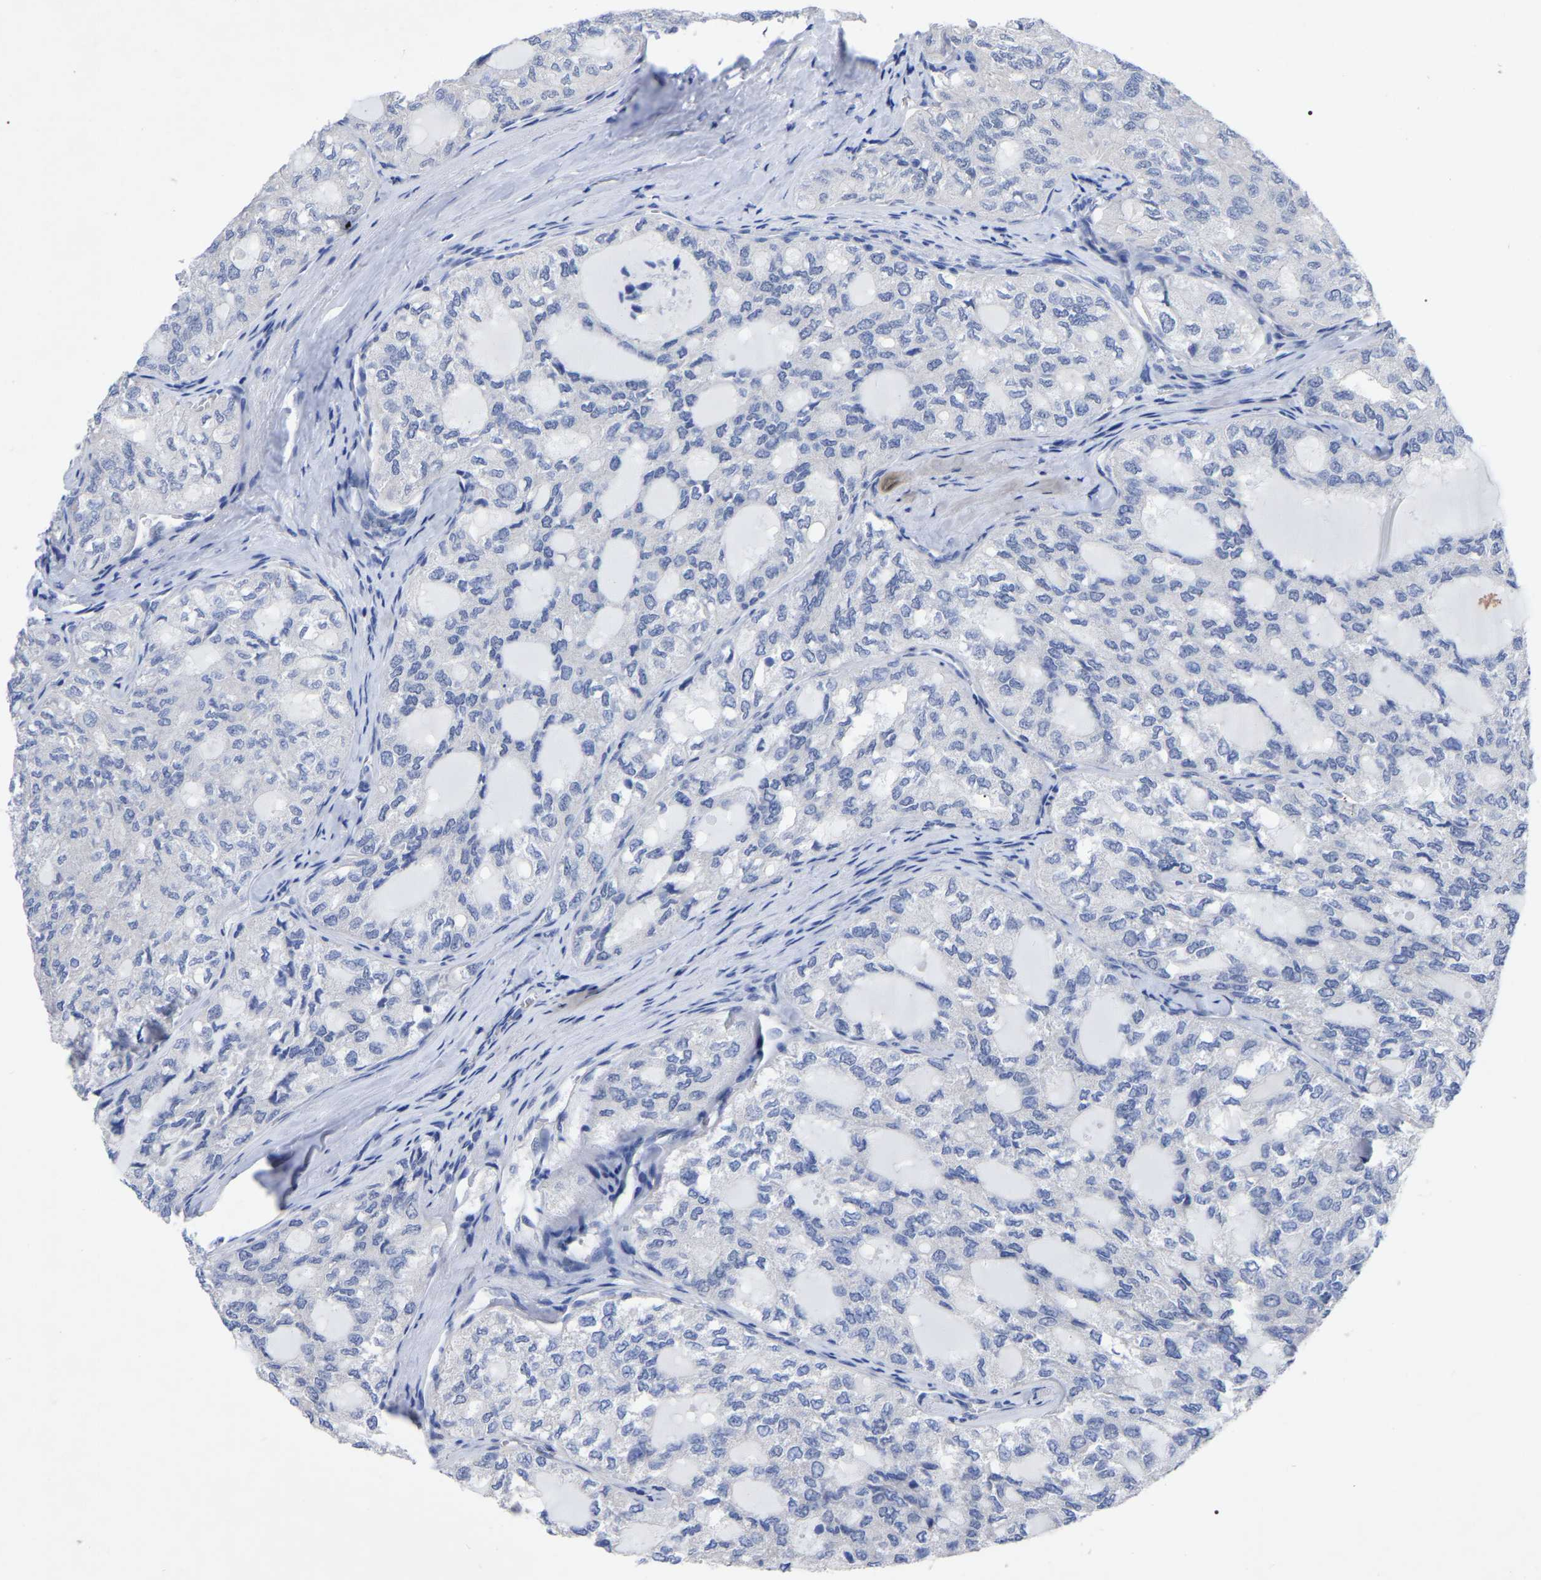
{"staining": {"intensity": "negative", "quantity": "none", "location": "none"}, "tissue": "thyroid cancer", "cell_type": "Tumor cells", "image_type": "cancer", "snomed": [{"axis": "morphology", "description": "Follicular adenoma carcinoma, NOS"}, {"axis": "topography", "description": "Thyroid gland"}], "caption": "Protein analysis of thyroid cancer displays no significant staining in tumor cells.", "gene": "ANXA13", "patient": {"sex": "male", "age": 75}}